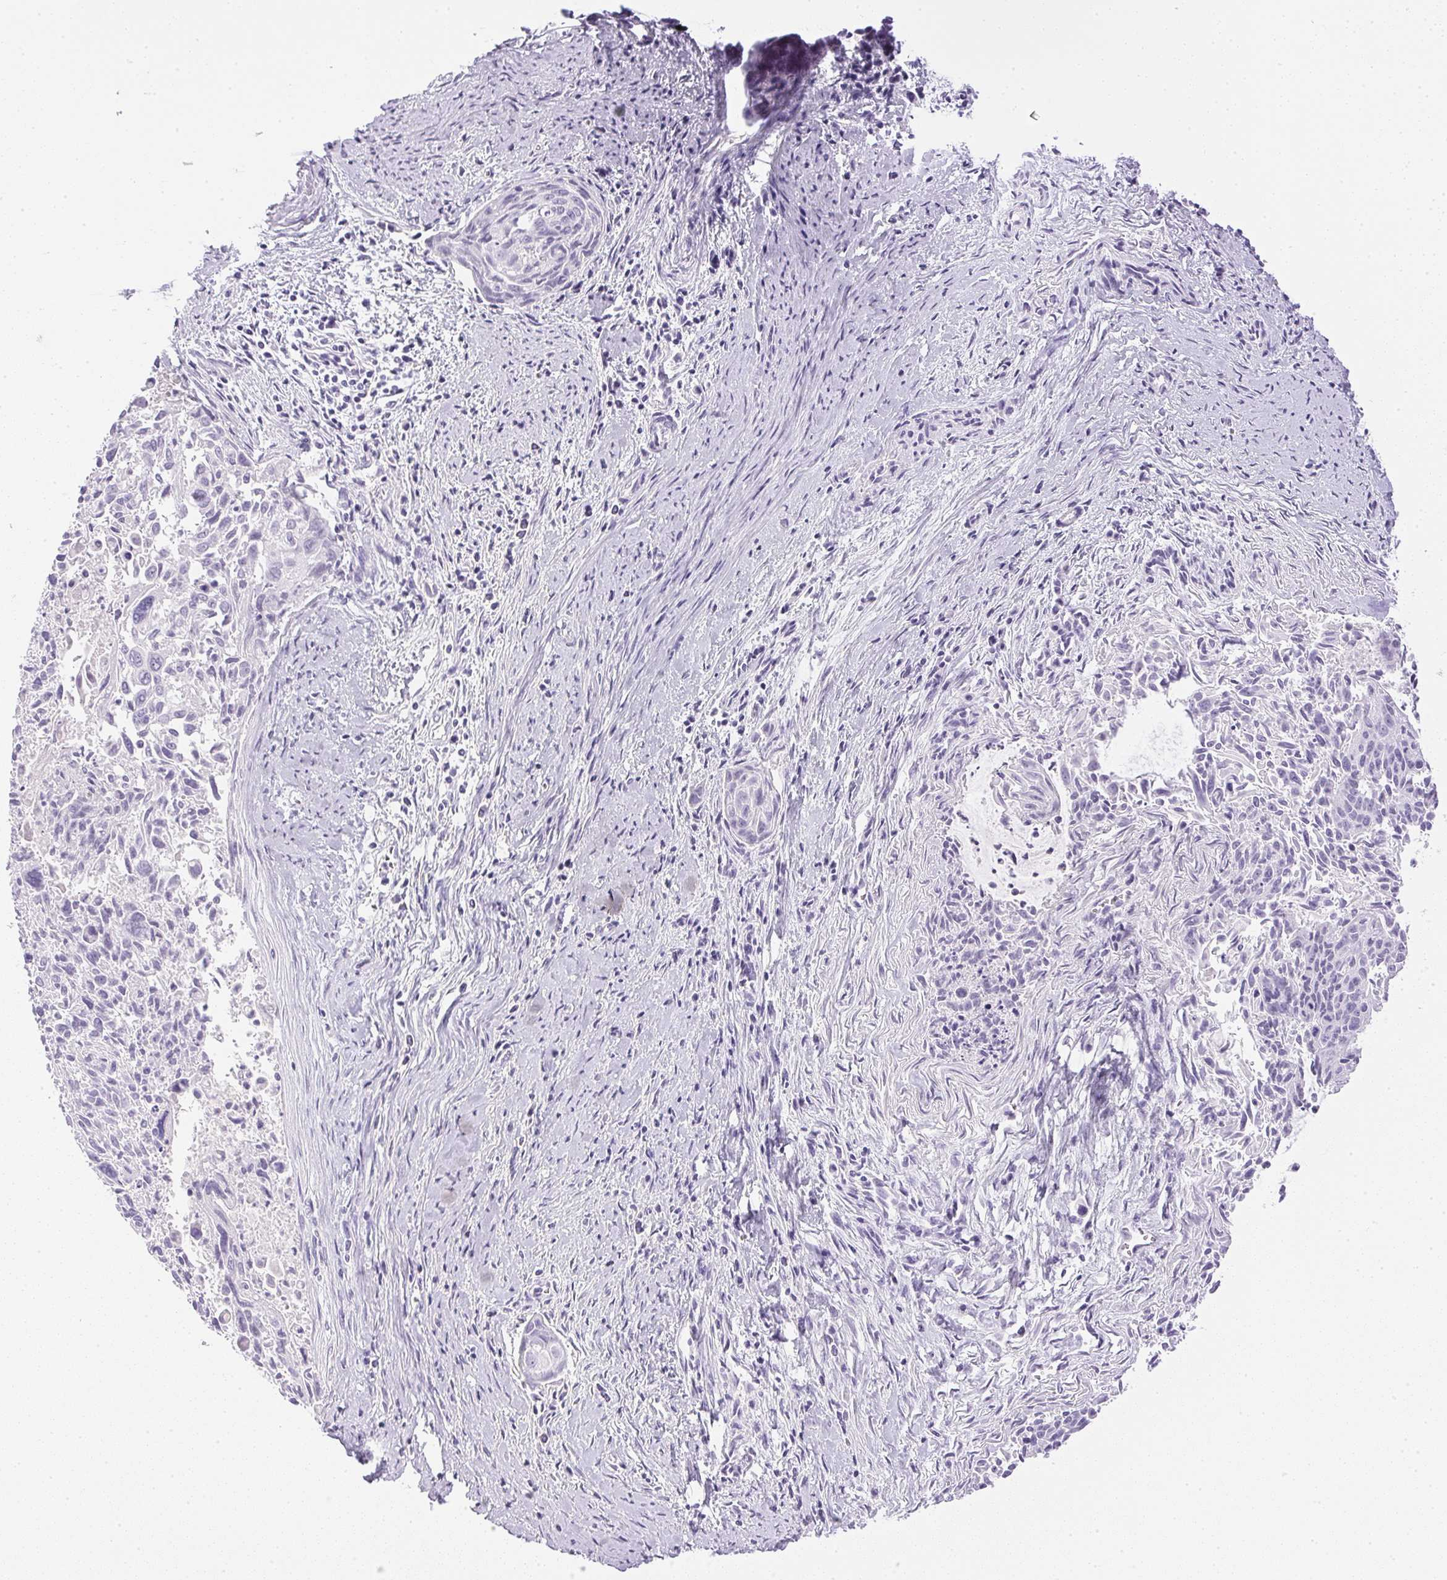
{"staining": {"intensity": "negative", "quantity": "none", "location": "none"}, "tissue": "cervical cancer", "cell_type": "Tumor cells", "image_type": "cancer", "snomed": [{"axis": "morphology", "description": "Squamous cell carcinoma, NOS"}, {"axis": "topography", "description": "Cervix"}], "caption": "Human cervical cancer stained for a protein using IHC exhibits no staining in tumor cells.", "gene": "CPB1", "patient": {"sex": "female", "age": 55}}